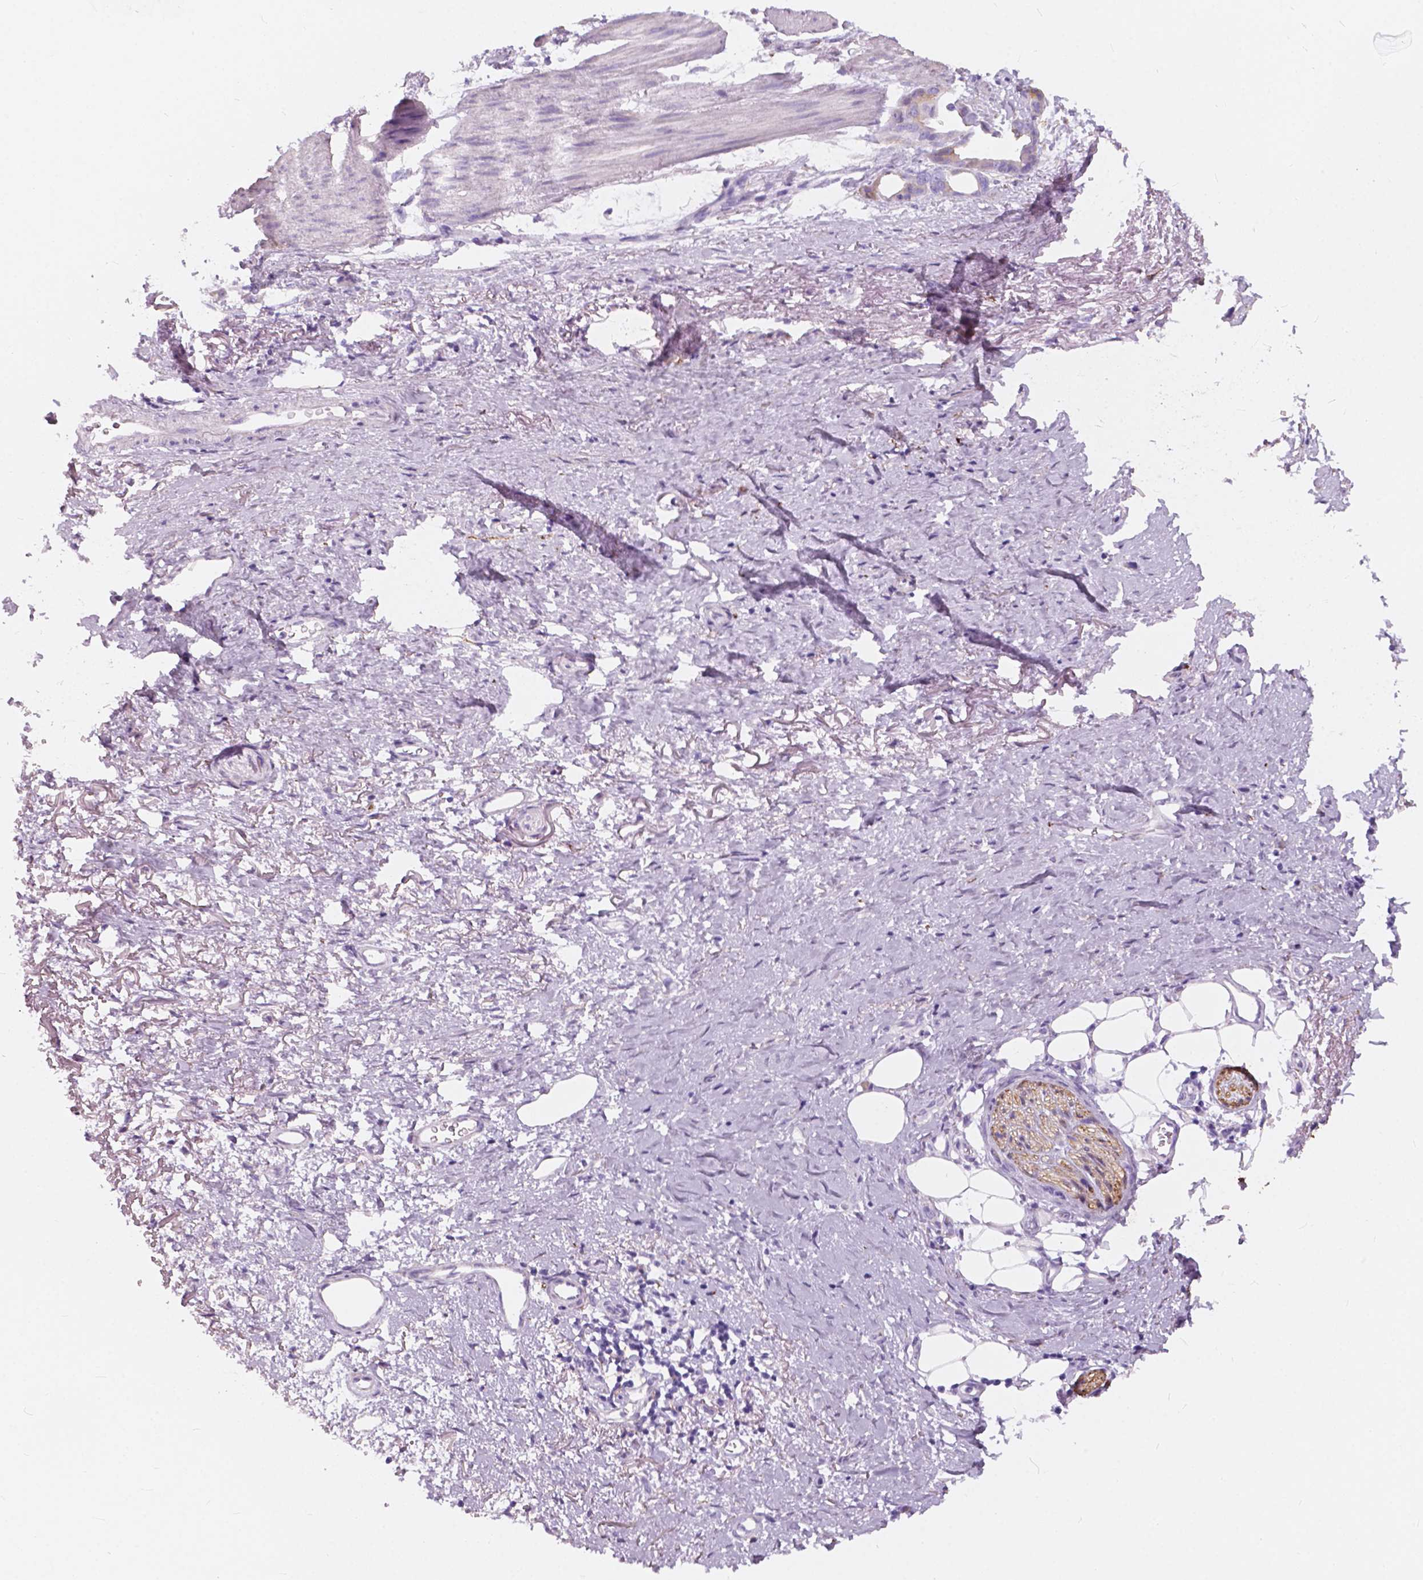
{"staining": {"intensity": "negative", "quantity": "none", "location": "none"}, "tissue": "stomach cancer", "cell_type": "Tumor cells", "image_type": "cancer", "snomed": [{"axis": "morphology", "description": "Adenocarcinoma, NOS"}, {"axis": "topography", "description": "Stomach, upper"}], "caption": "Tumor cells are negative for brown protein staining in stomach cancer (adenocarcinoma).", "gene": "FXYD2", "patient": {"sex": "male", "age": 62}}